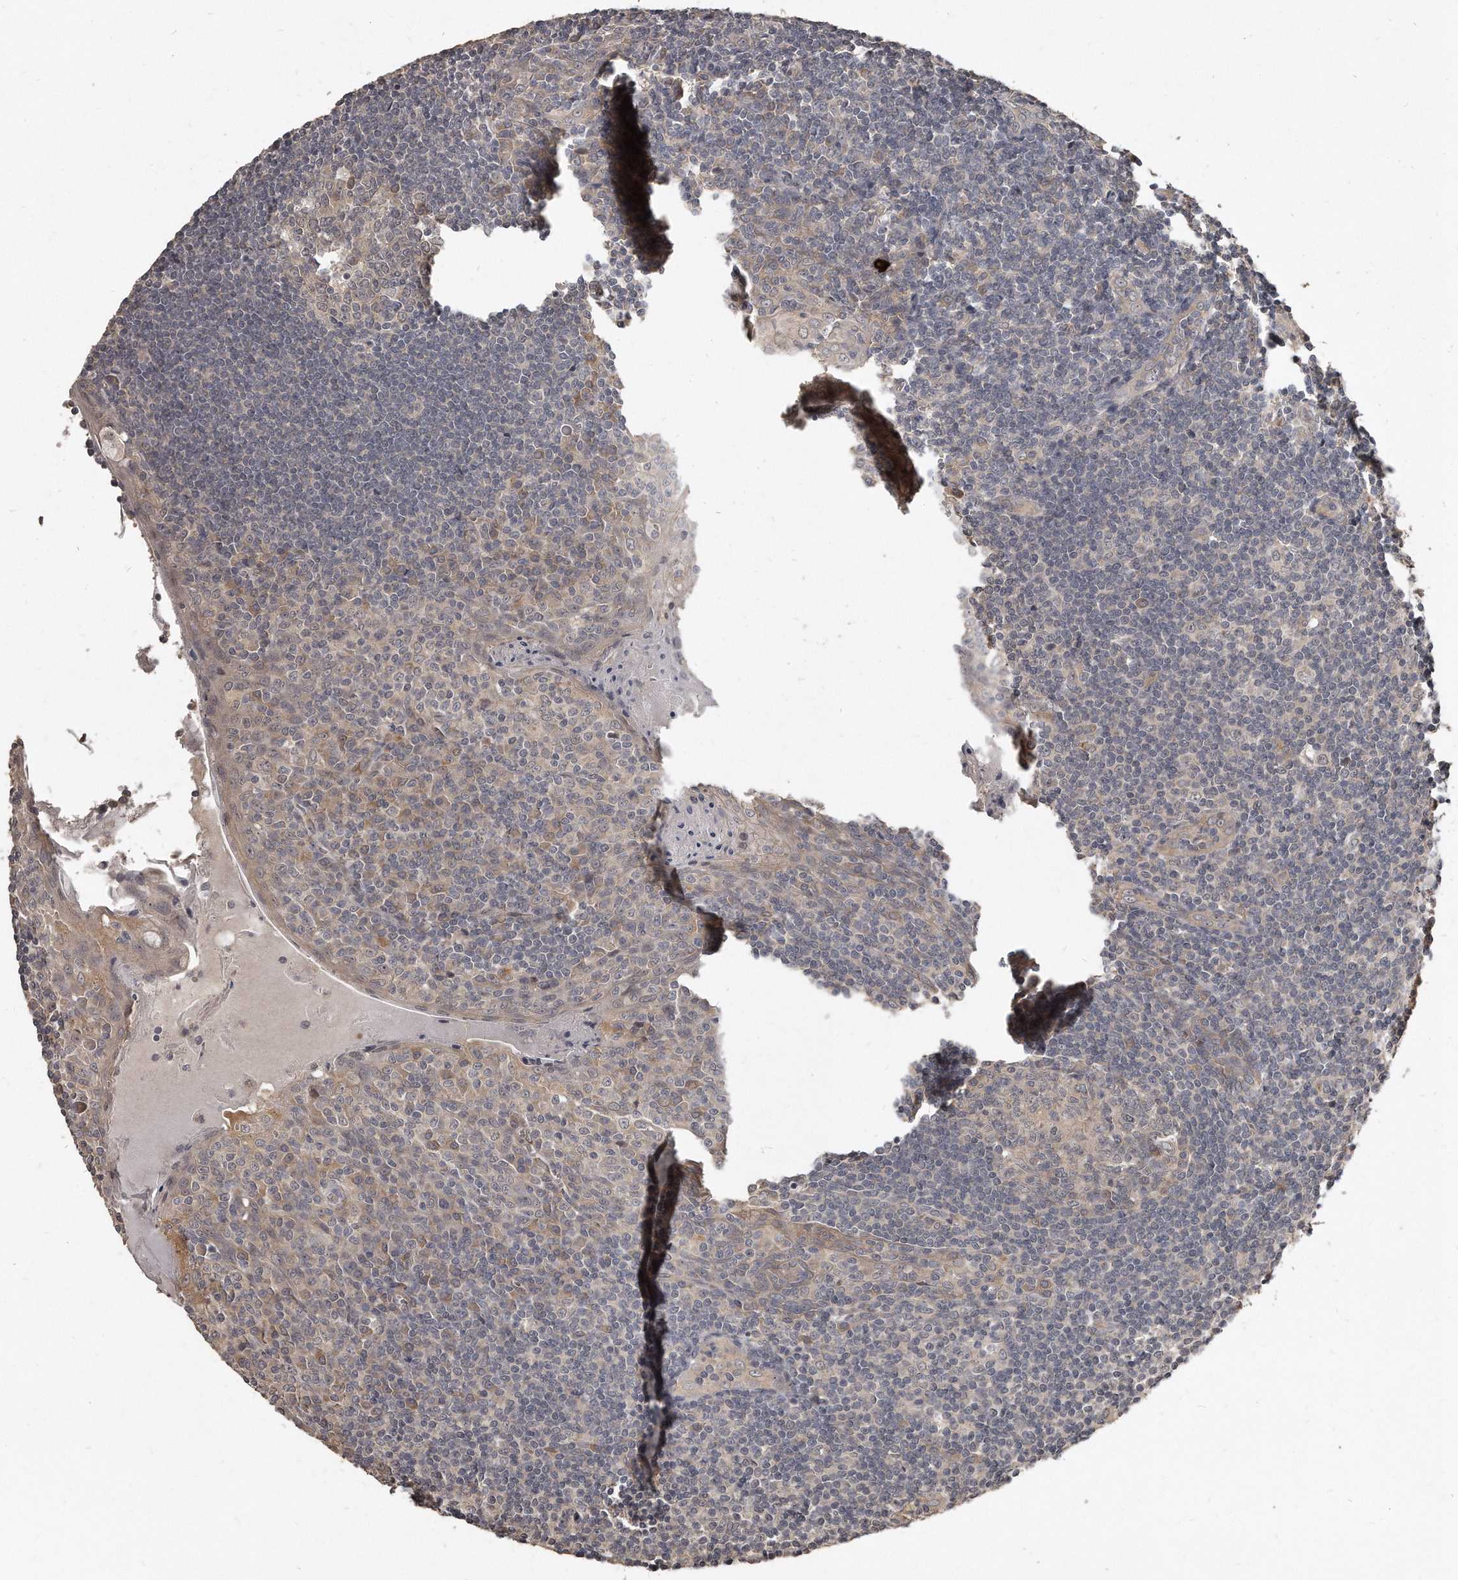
{"staining": {"intensity": "negative", "quantity": "none", "location": "none"}, "tissue": "tonsil", "cell_type": "Germinal center cells", "image_type": "normal", "snomed": [{"axis": "morphology", "description": "Normal tissue, NOS"}, {"axis": "topography", "description": "Tonsil"}], "caption": "This is an IHC histopathology image of benign human tonsil. There is no staining in germinal center cells.", "gene": "GRB10", "patient": {"sex": "male", "age": 27}}